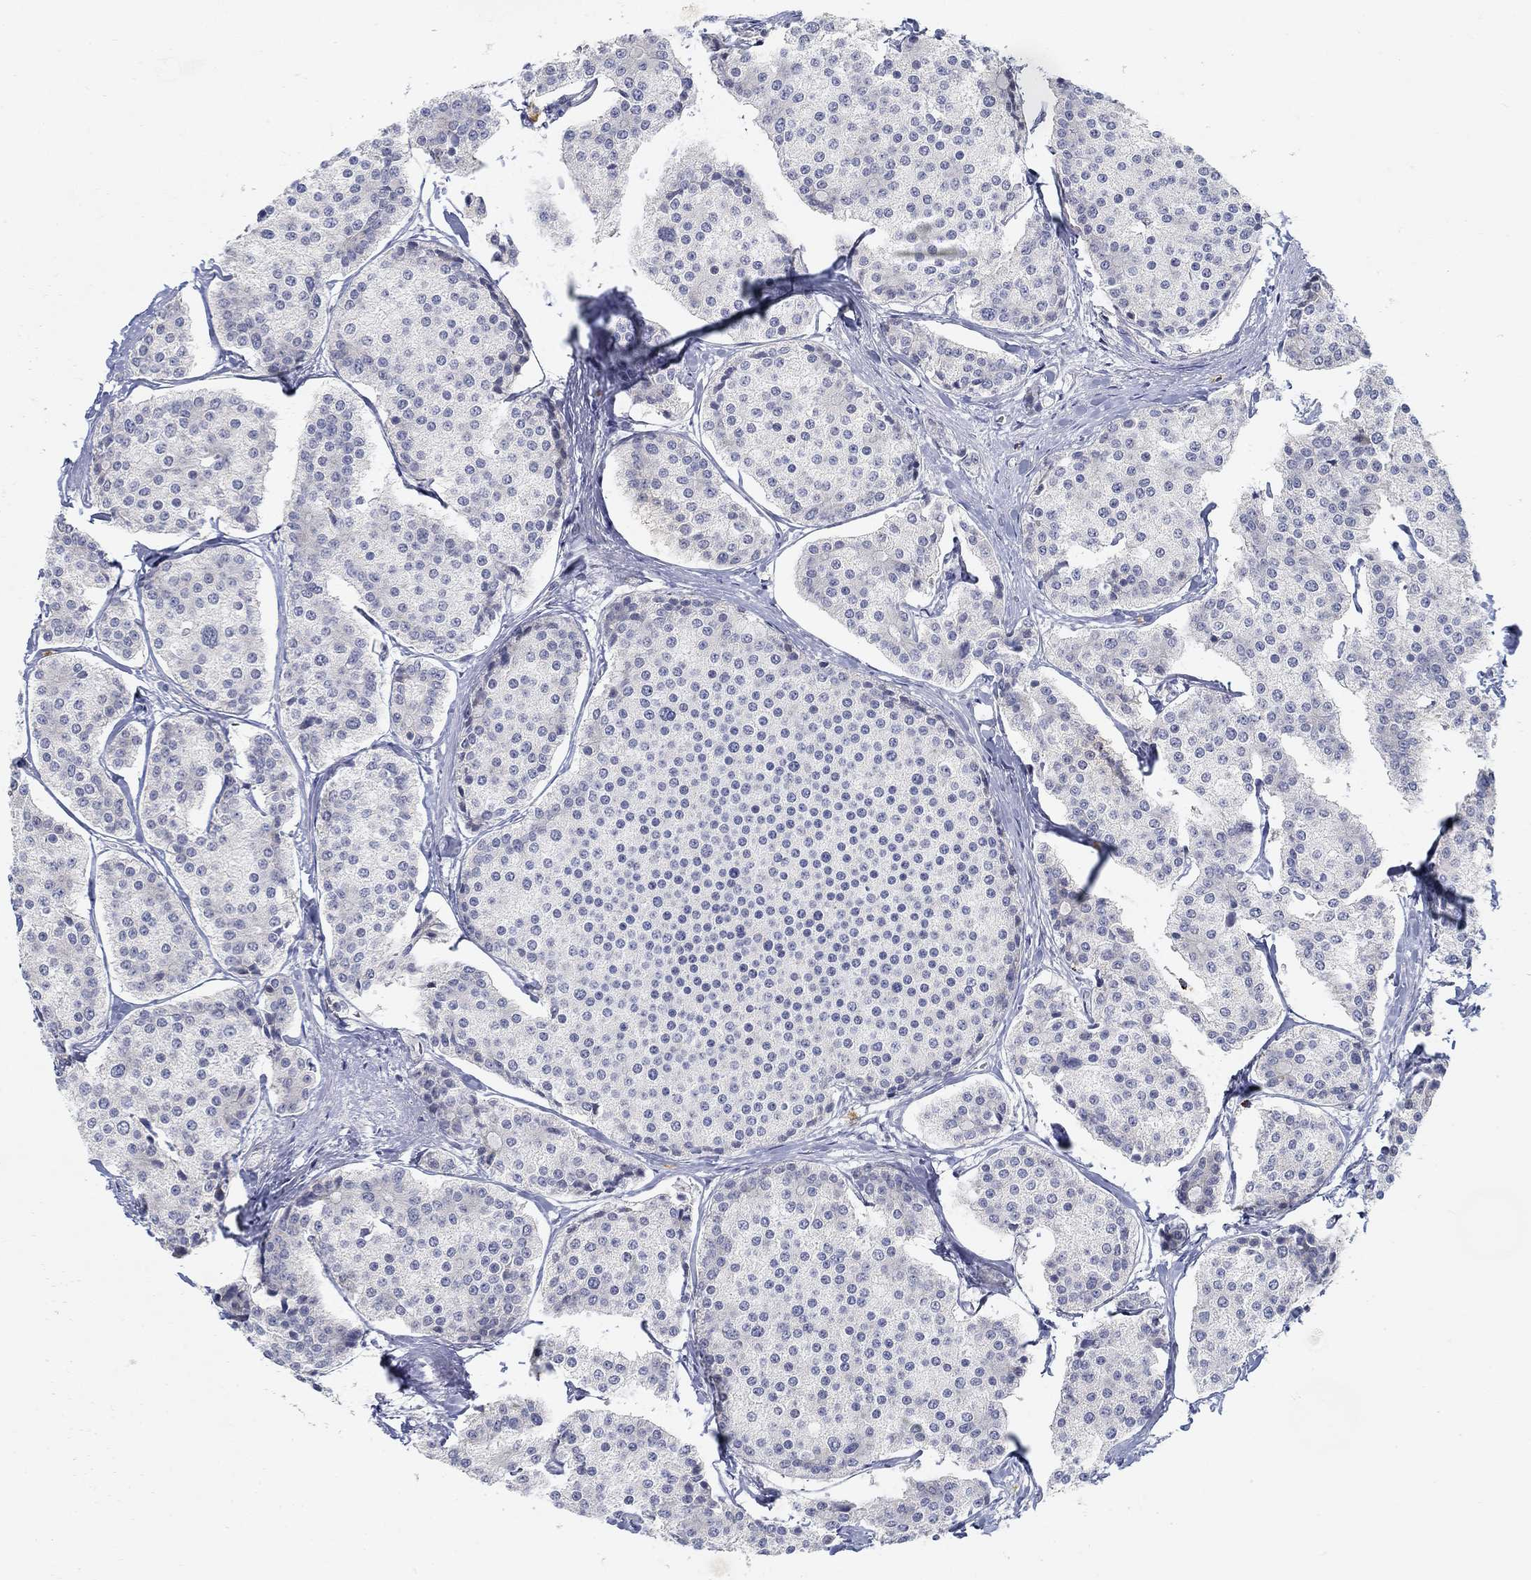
{"staining": {"intensity": "negative", "quantity": "none", "location": "none"}, "tissue": "carcinoid", "cell_type": "Tumor cells", "image_type": "cancer", "snomed": [{"axis": "morphology", "description": "Carcinoid, malignant, NOS"}, {"axis": "topography", "description": "Small intestine"}], "caption": "DAB immunohistochemical staining of human carcinoid (malignant) demonstrates no significant expression in tumor cells.", "gene": "ANO7", "patient": {"sex": "female", "age": 65}}